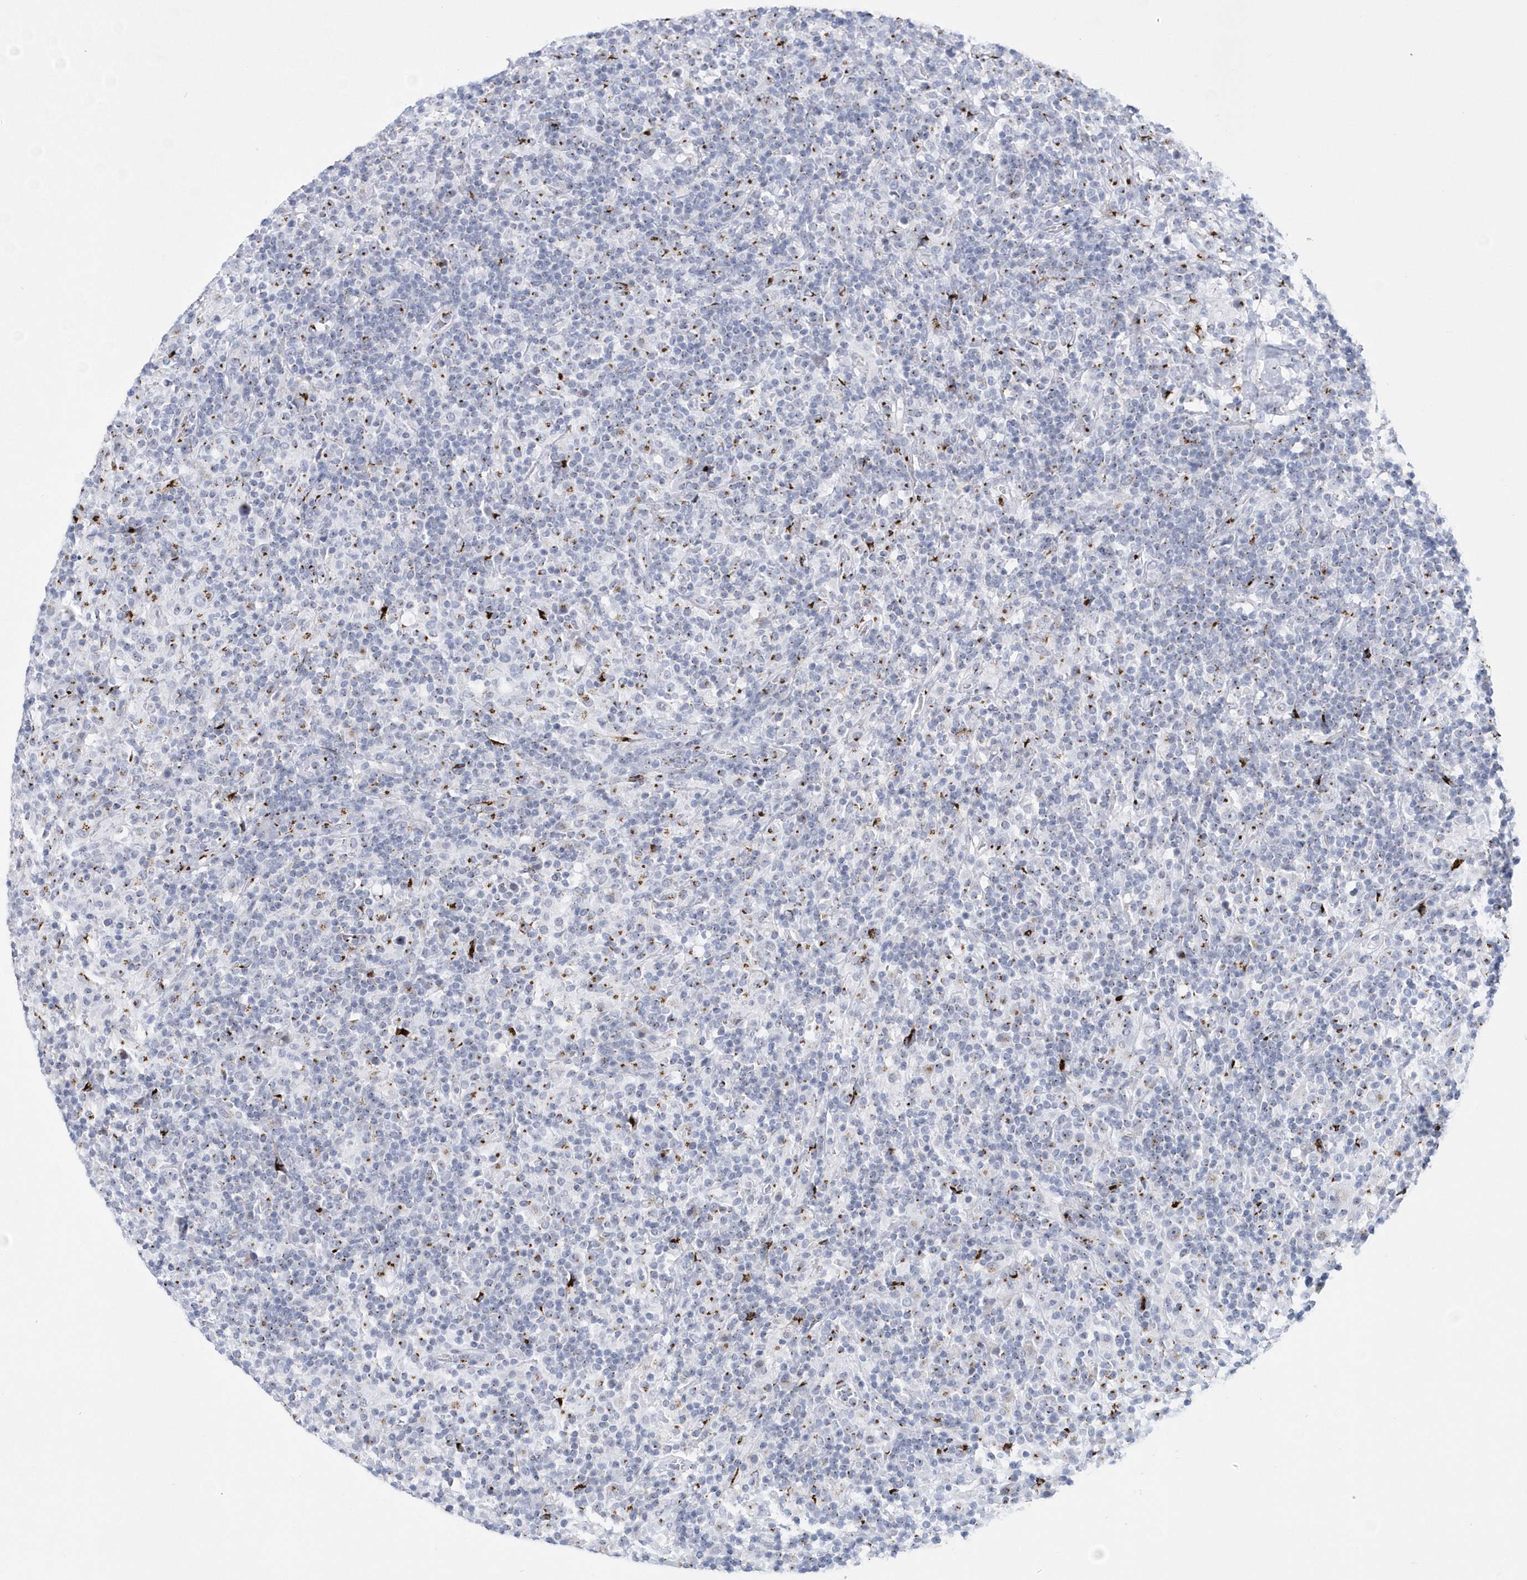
{"staining": {"intensity": "negative", "quantity": "none", "location": "none"}, "tissue": "lymphoma", "cell_type": "Tumor cells", "image_type": "cancer", "snomed": [{"axis": "morphology", "description": "Hodgkin's disease, NOS"}, {"axis": "topography", "description": "Lymph node"}], "caption": "Immunohistochemical staining of lymphoma exhibits no significant positivity in tumor cells.", "gene": "SLX9", "patient": {"sex": "male", "age": 70}}